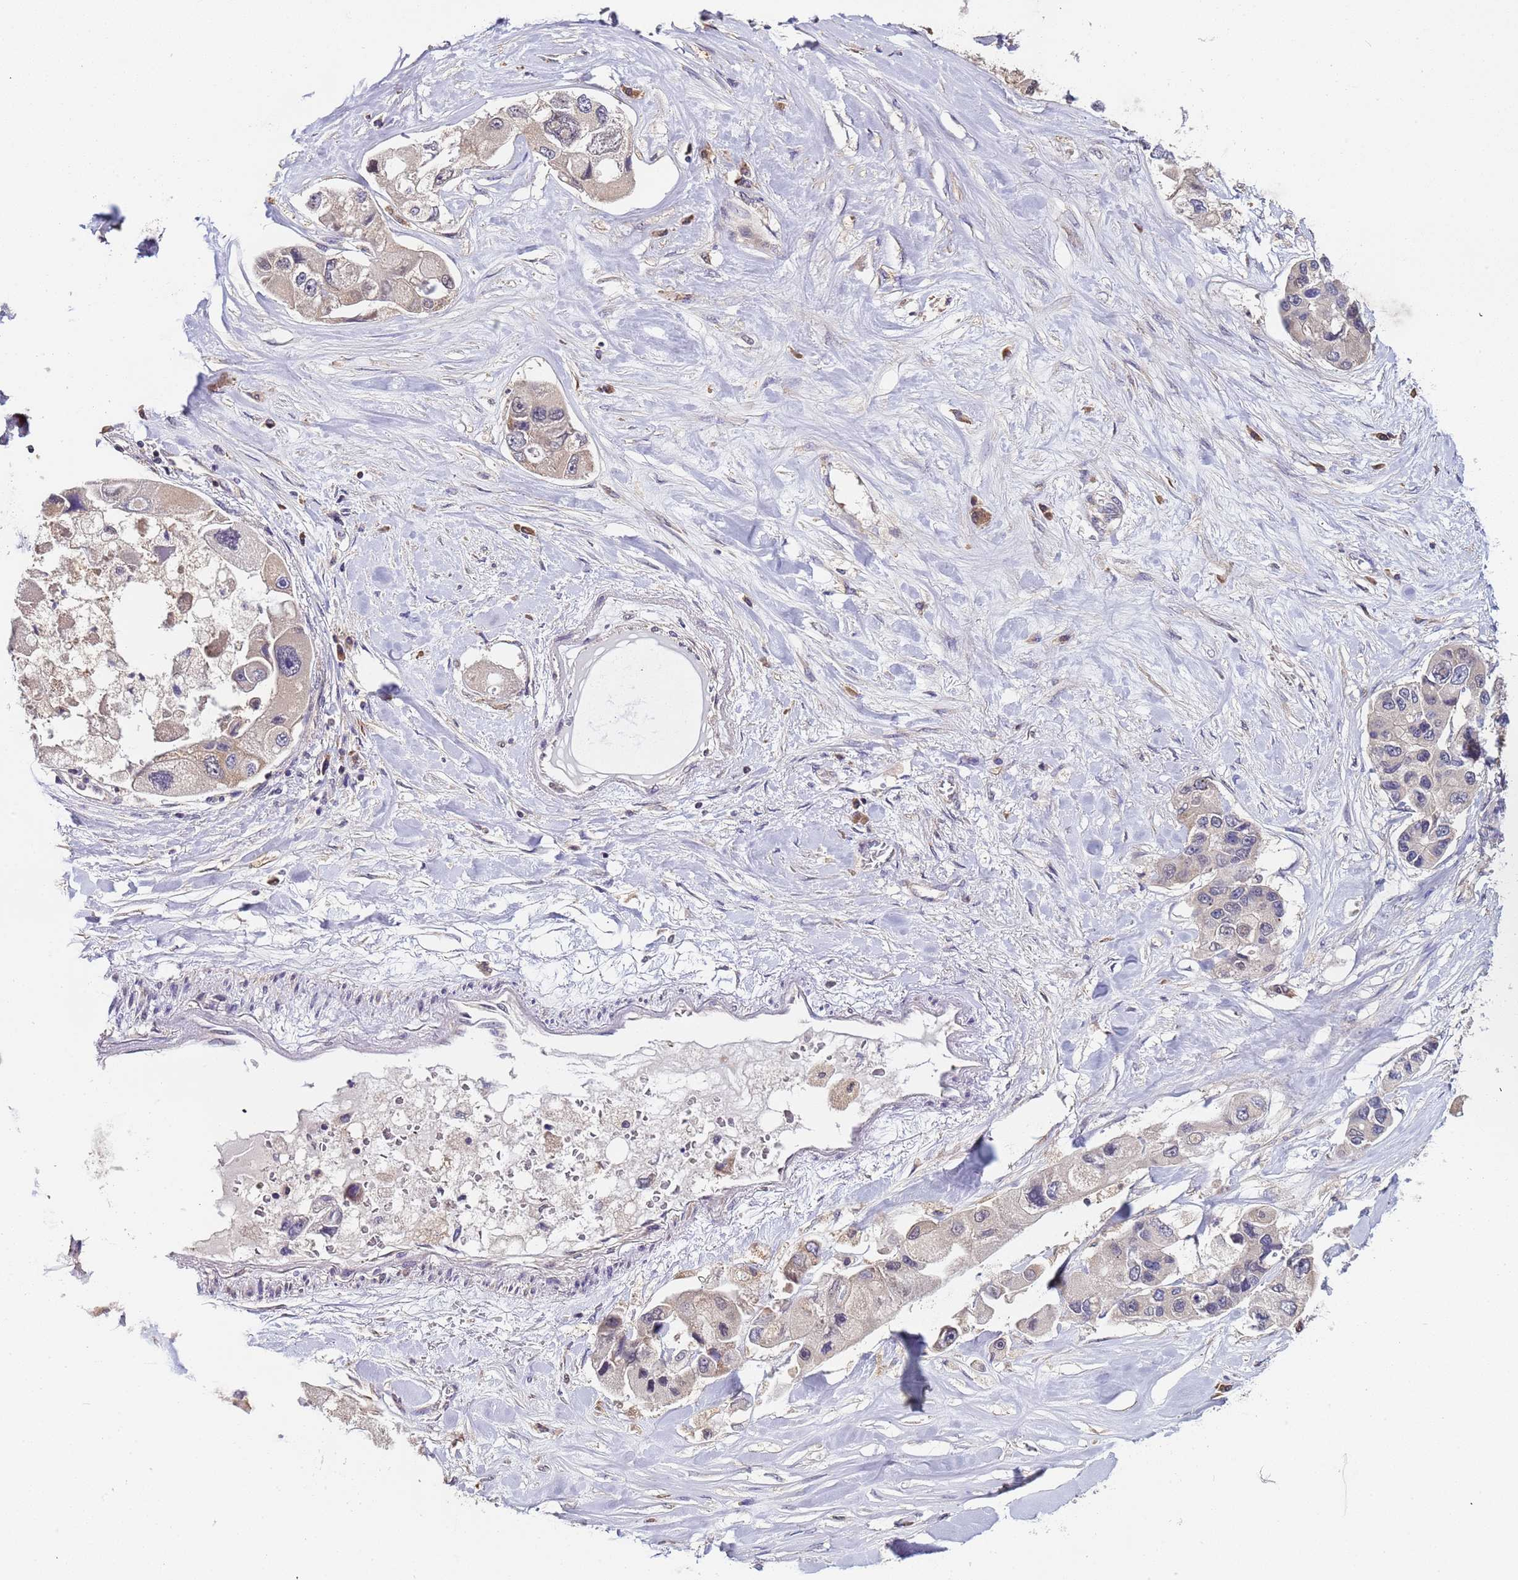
{"staining": {"intensity": "negative", "quantity": "none", "location": "none"}, "tissue": "lung cancer", "cell_type": "Tumor cells", "image_type": "cancer", "snomed": [{"axis": "morphology", "description": "Adenocarcinoma, NOS"}, {"axis": "topography", "description": "Lung"}], "caption": "Micrograph shows no protein staining in tumor cells of lung adenocarcinoma tissue.", "gene": "ELMOD2", "patient": {"sex": "female", "age": 54}}